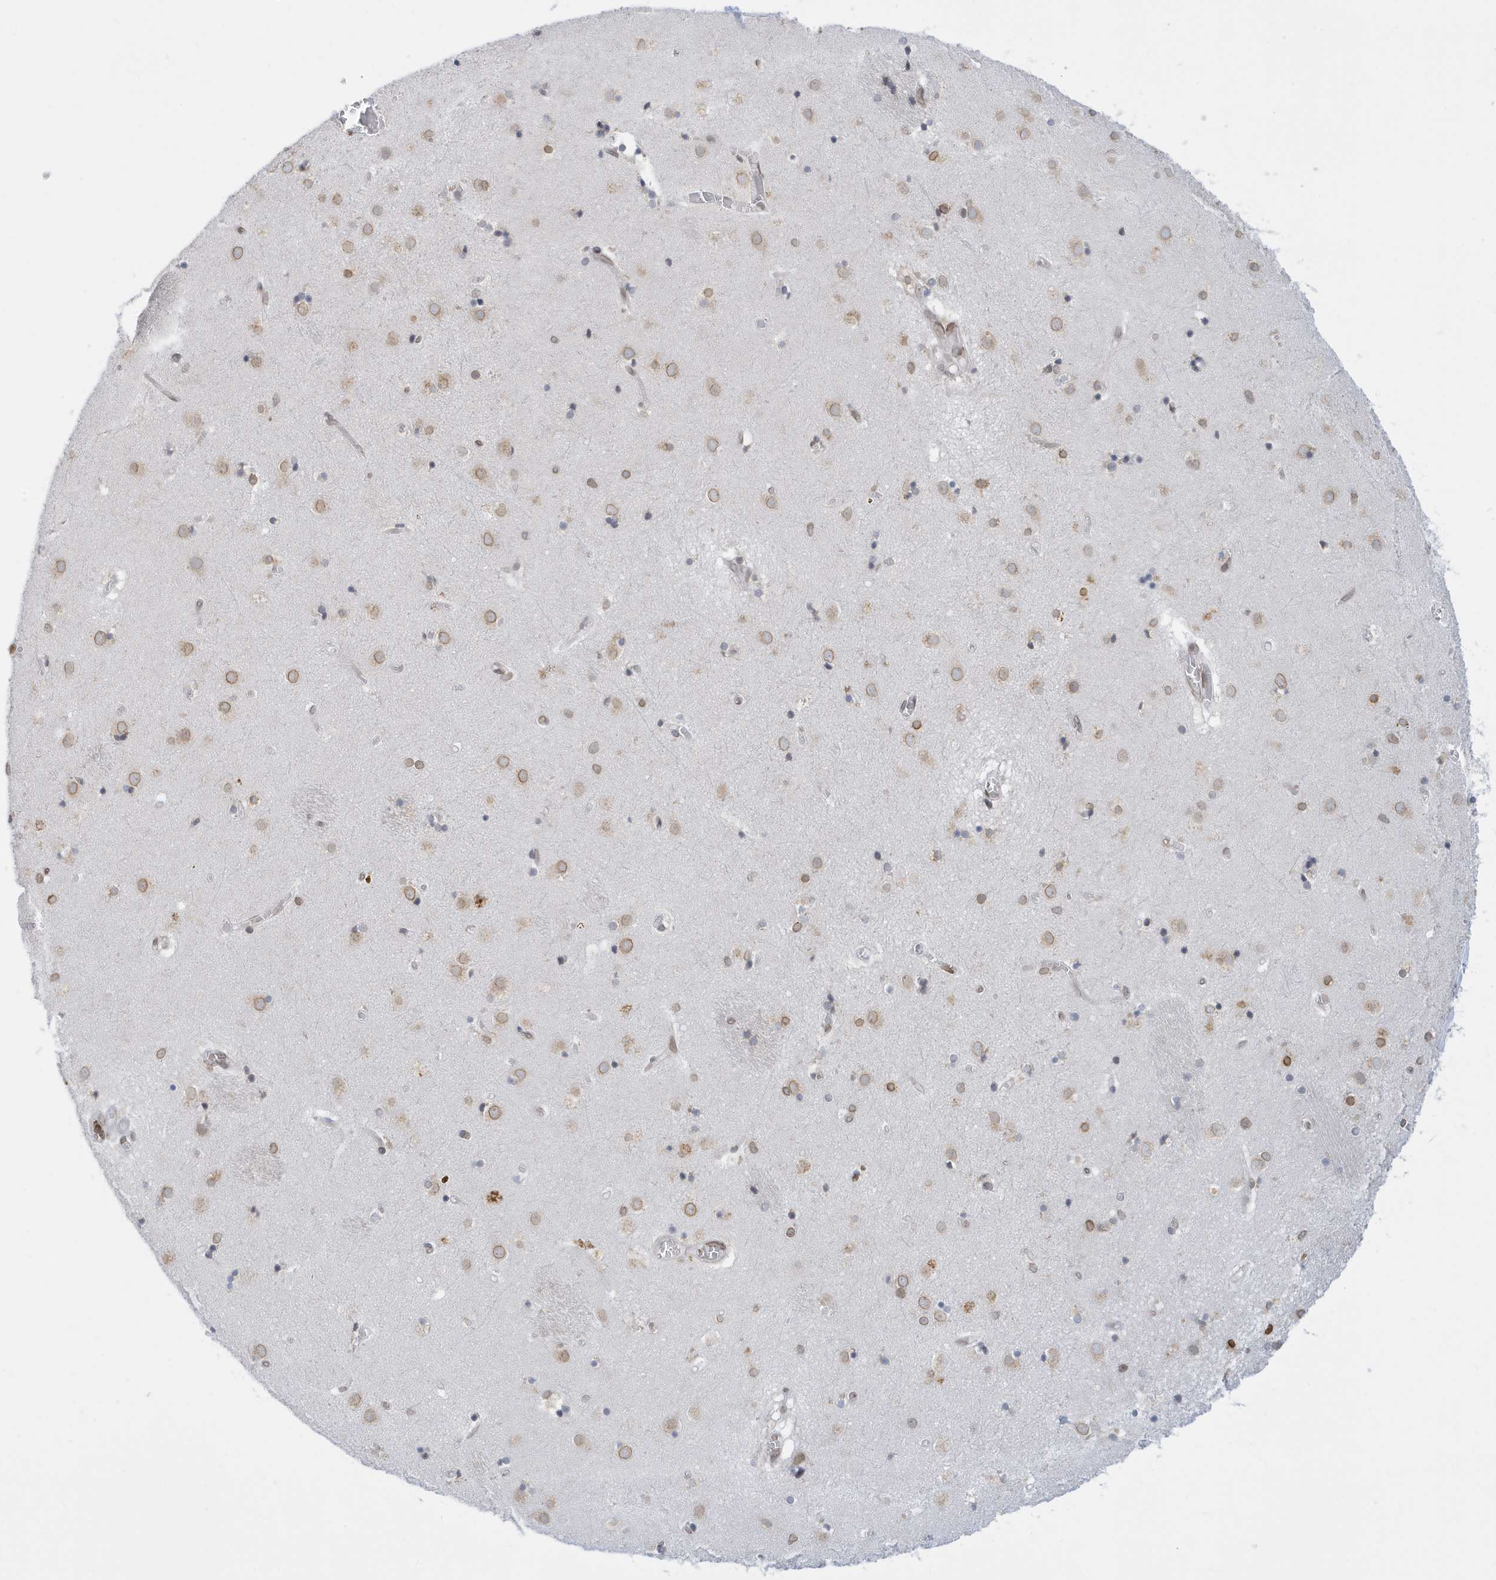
{"staining": {"intensity": "weak", "quantity": "25%-75%", "location": "cytoplasmic/membranous,nuclear"}, "tissue": "caudate", "cell_type": "Glial cells", "image_type": "normal", "snomed": [{"axis": "morphology", "description": "Normal tissue, NOS"}, {"axis": "topography", "description": "Lateral ventricle wall"}], "caption": "The histopathology image reveals immunohistochemical staining of unremarkable caudate. There is weak cytoplasmic/membranous,nuclear positivity is identified in approximately 25%-75% of glial cells.", "gene": "PCYT1A", "patient": {"sex": "male", "age": 70}}